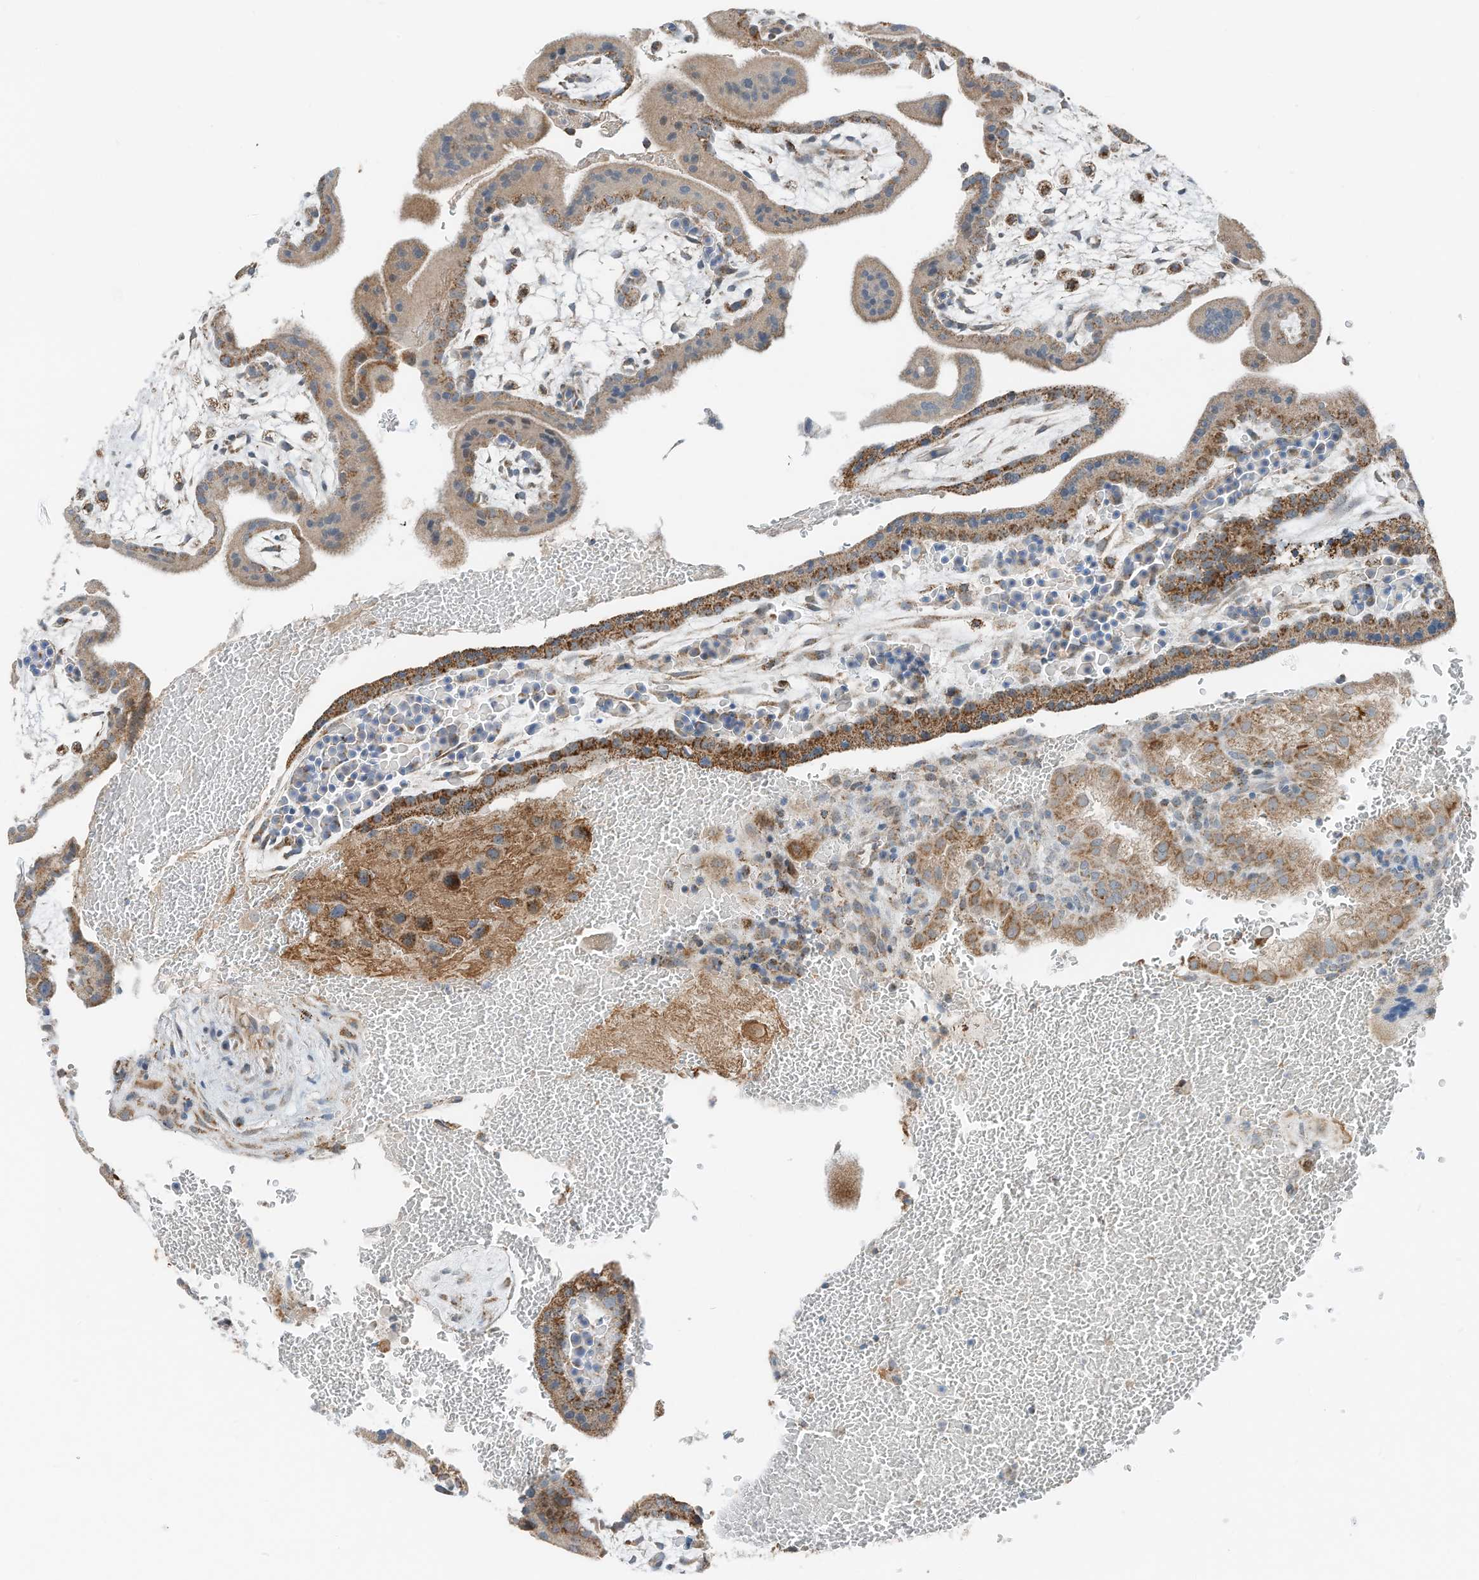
{"staining": {"intensity": "moderate", "quantity": ">75%", "location": "cytoplasmic/membranous"}, "tissue": "placenta", "cell_type": "Decidual cells", "image_type": "normal", "snomed": [{"axis": "morphology", "description": "Normal tissue, NOS"}, {"axis": "topography", "description": "Placenta"}], "caption": "Immunohistochemistry (IHC) of unremarkable human placenta displays medium levels of moderate cytoplasmic/membranous staining in approximately >75% of decidual cells. The staining was performed using DAB to visualize the protein expression in brown, while the nuclei were stained in blue with hematoxylin (Magnification: 20x).", "gene": "RMND1", "patient": {"sex": "female", "age": 35}}